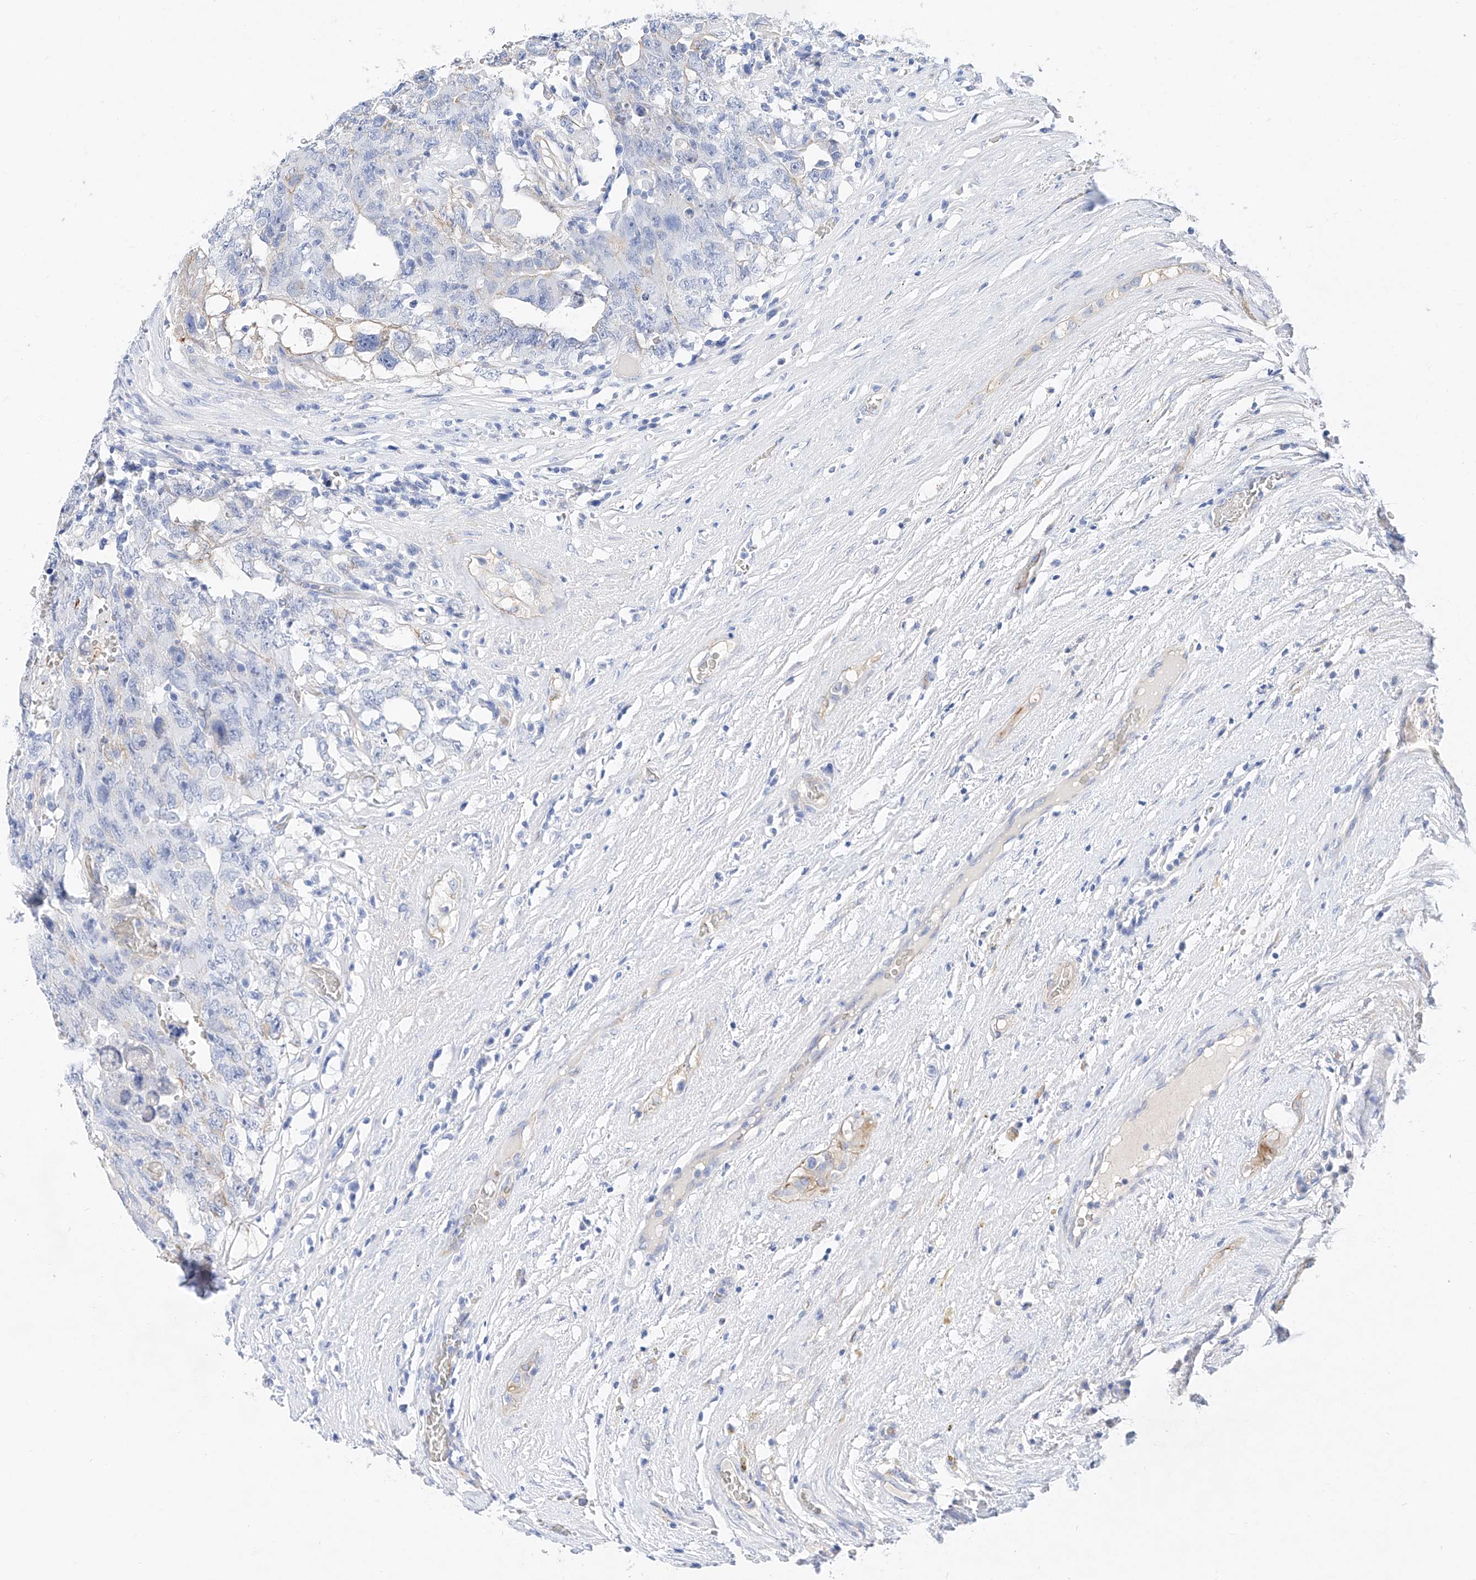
{"staining": {"intensity": "negative", "quantity": "none", "location": "none"}, "tissue": "testis cancer", "cell_type": "Tumor cells", "image_type": "cancer", "snomed": [{"axis": "morphology", "description": "Carcinoma, Embryonal, NOS"}, {"axis": "topography", "description": "Testis"}], "caption": "High magnification brightfield microscopy of testis cancer stained with DAB (brown) and counterstained with hematoxylin (blue): tumor cells show no significant expression.", "gene": "SBSPON", "patient": {"sex": "male", "age": 26}}